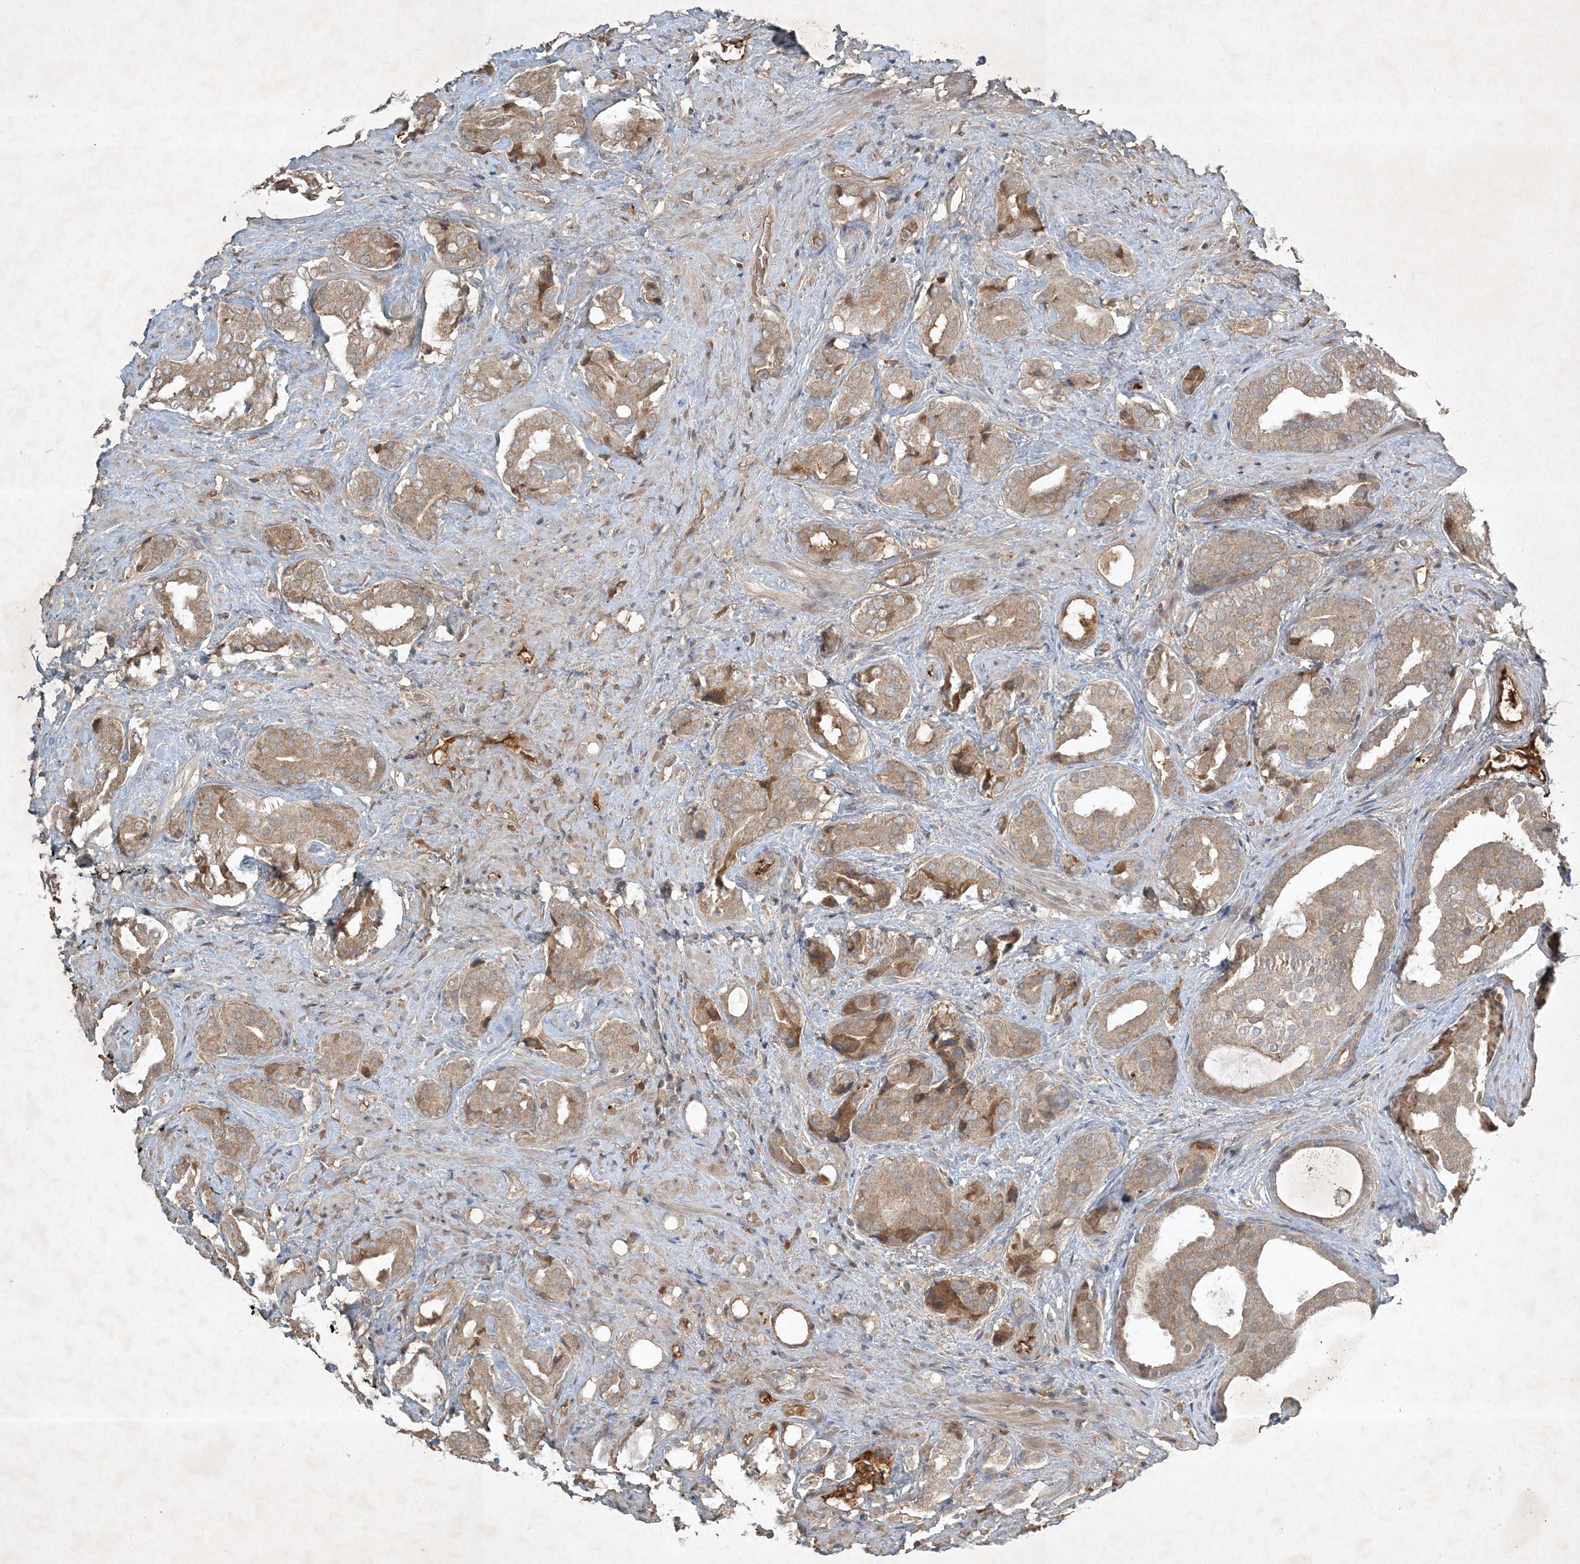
{"staining": {"intensity": "moderate", "quantity": ">75%", "location": "cytoplasmic/membranous"}, "tissue": "prostate cancer", "cell_type": "Tumor cells", "image_type": "cancer", "snomed": [{"axis": "morphology", "description": "Adenocarcinoma, High grade"}, {"axis": "topography", "description": "Prostate"}], "caption": "A high-resolution photomicrograph shows IHC staining of prostate adenocarcinoma (high-grade), which displays moderate cytoplasmic/membranous expression in about >75% of tumor cells.", "gene": "TNFAIP6", "patient": {"sex": "male", "age": 71}}